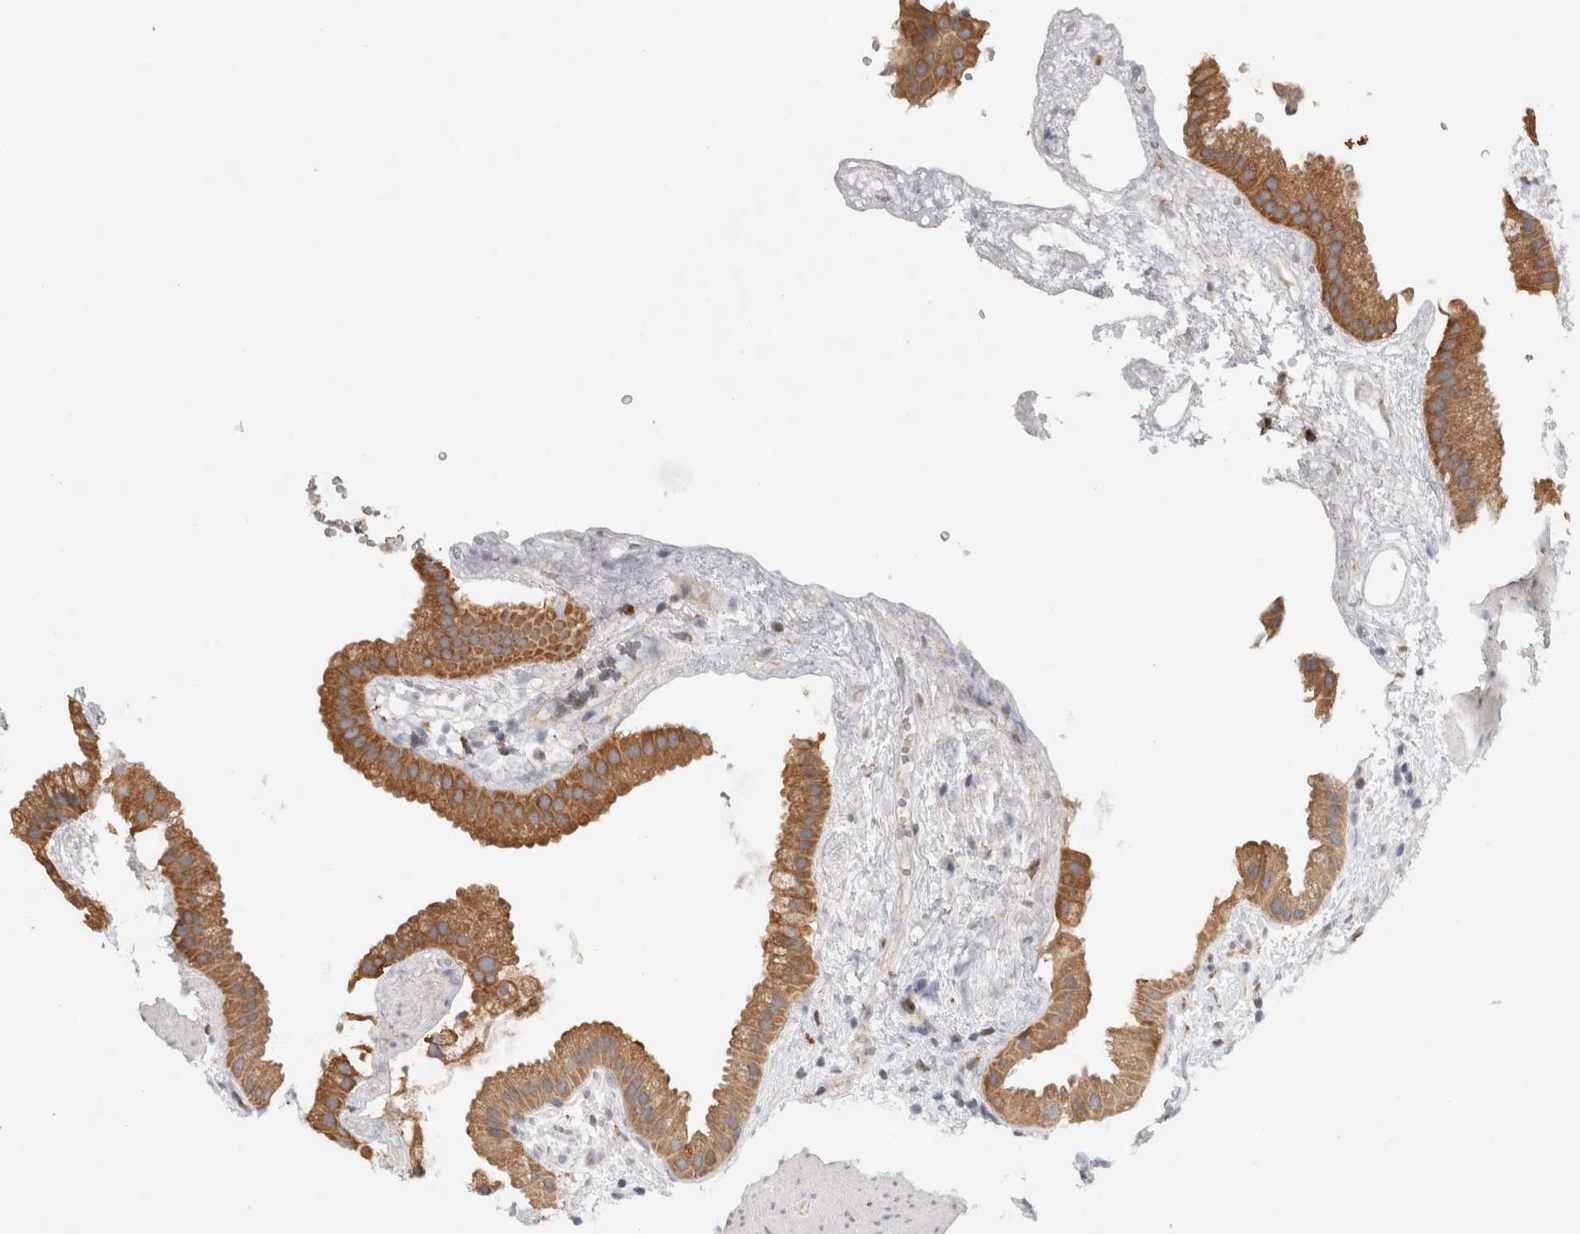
{"staining": {"intensity": "moderate", "quantity": ">75%", "location": "cytoplasmic/membranous"}, "tissue": "gallbladder", "cell_type": "Glandular cells", "image_type": "normal", "snomed": [{"axis": "morphology", "description": "Normal tissue, NOS"}, {"axis": "topography", "description": "Gallbladder"}], "caption": "Immunohistochemical staining of benign human gallbladder demonstrates moderate cytoplasmic/membranous protein staining in approximately >75% of glandular cells.", "gene": "GAS1", "patient": {"sex": "female", "age": 64}}